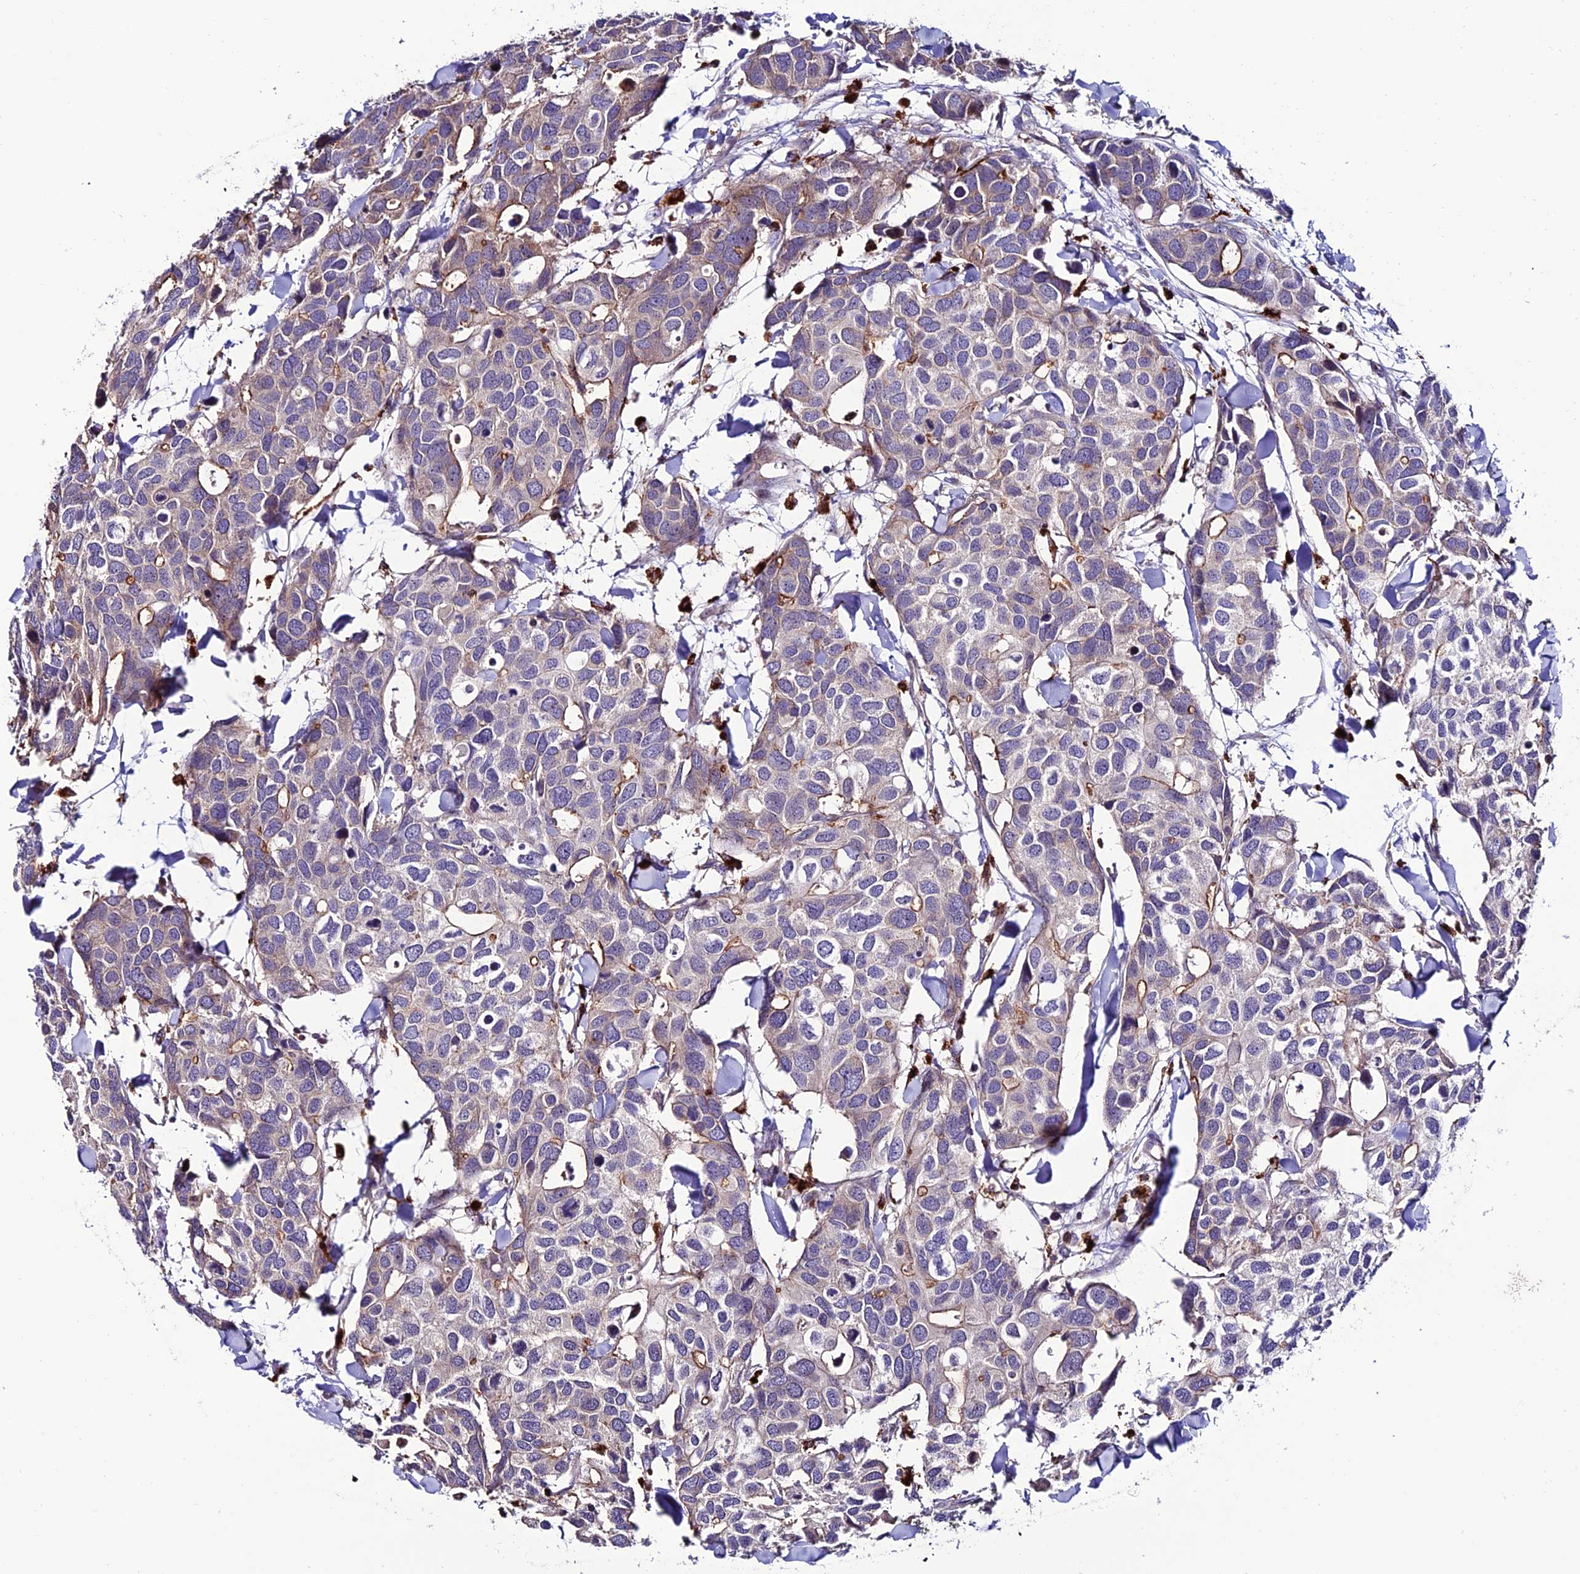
{"staining": {"intensity": "weak", "quantity": "<25%", "location": "cytoplasmic/membranous"}, "tissue": "breast cancer", "cell_type": "Tumor cells", "image_type": "cancer", "snomed": [{"axis": "morphology", "description": "Duct carcinoma"}, {"axis": "topography", "description": "Breast"}], "caption": "A histopathology image of breast cancer (infiltrating ductal carcinoma) stained for a protein displays no brown staining in tumor cells.", "gene": "ARHGEF18", "patient": {"sex": "female", "age": 83}}